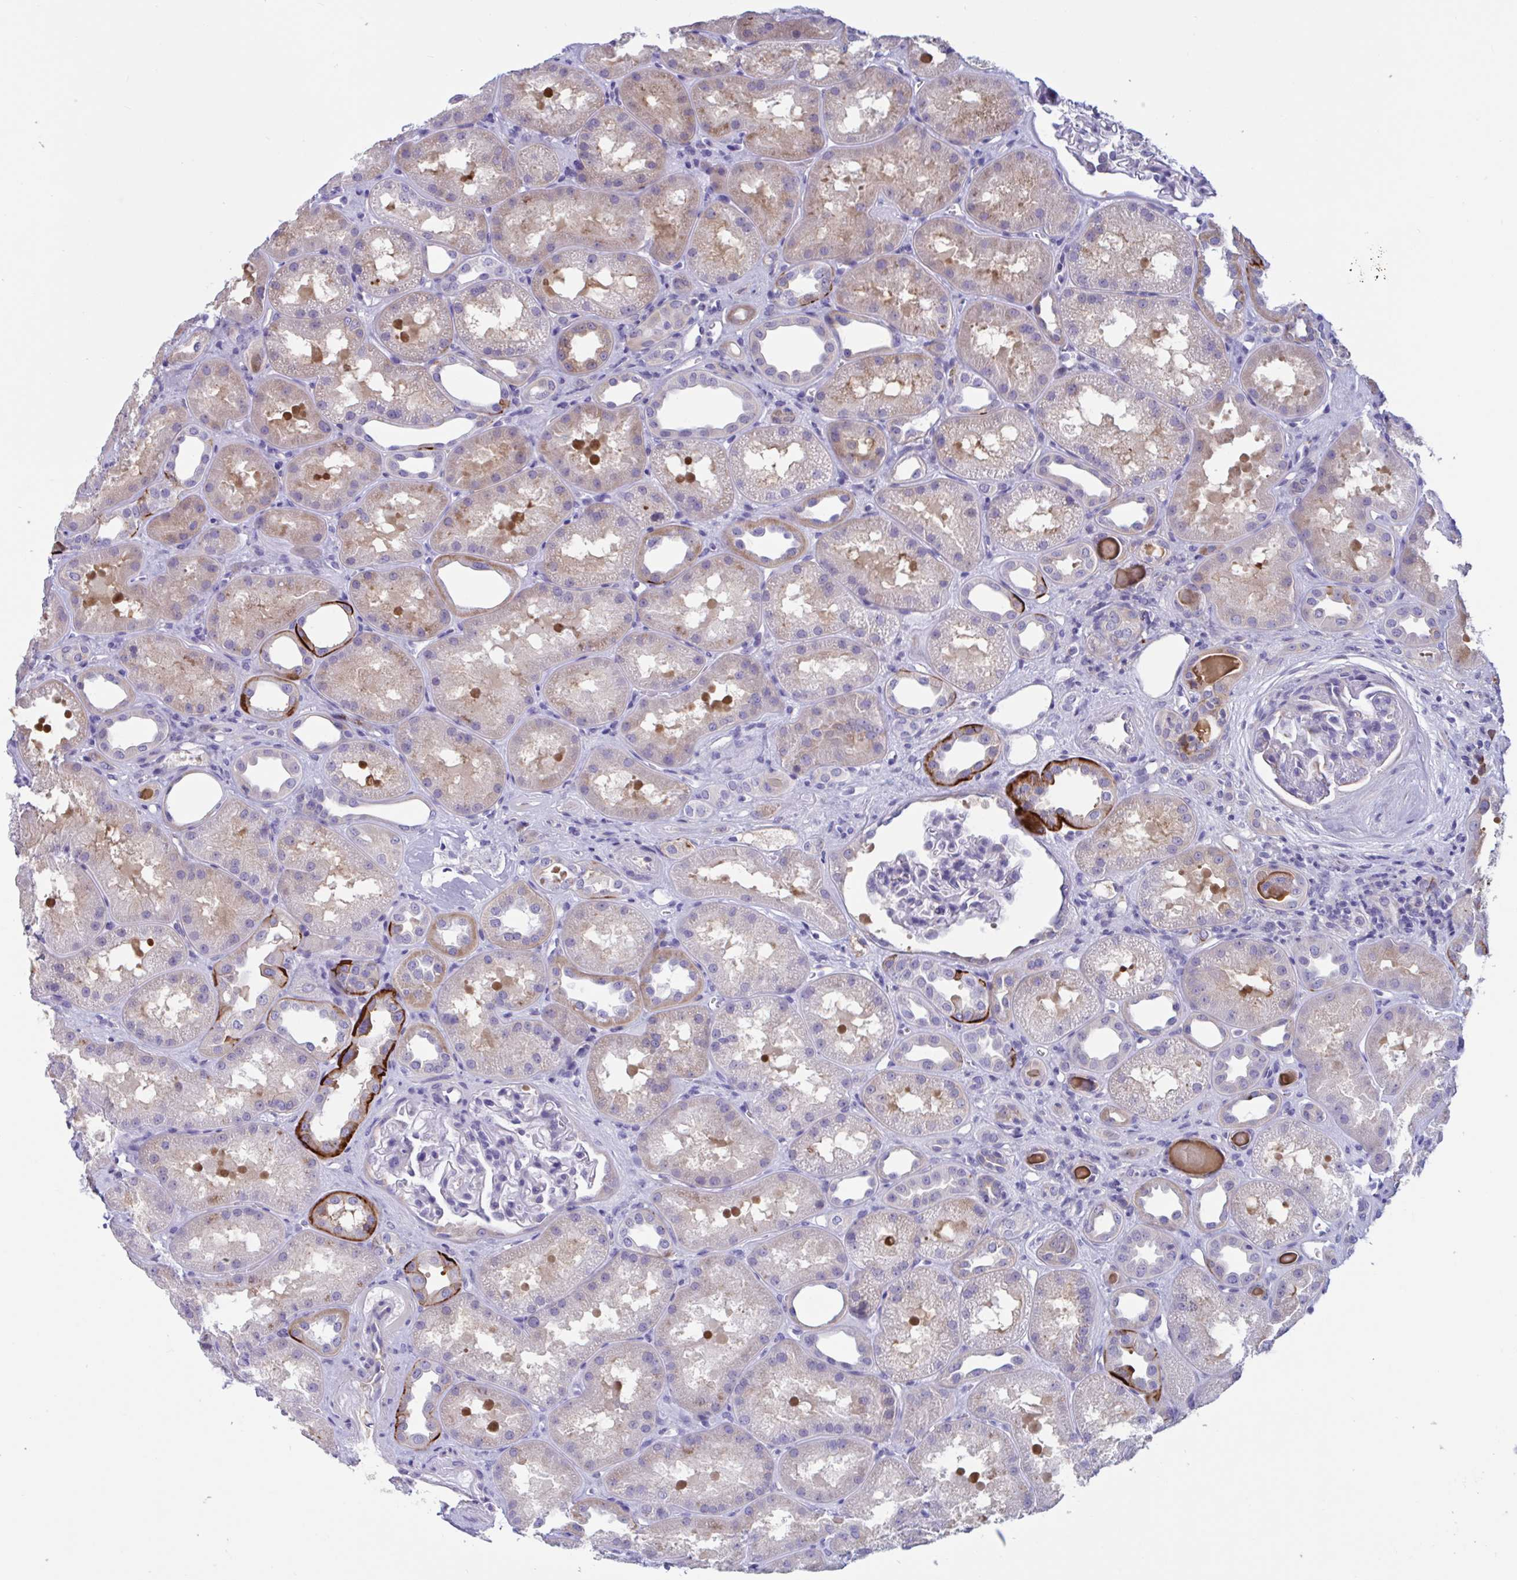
{"staining": {"intensity": "negative", "quantity": "none", "location": "none"}, "tissue": "kidney", "cell_type": "Cells in glomeruli", "image_type": "normal", "snomed": [{"axis": "morphology", "description": "Normal tissue, NOS"}, {"axis": "topography", "description": "Kidney"}], "caption": "The immunohistochemistry micrograph has no significant expression in cells in glomeruli of kidney. (DAB immunohistochemistry, high magnification).", "gene": "MS4A14", "patient": {"sex": "male", "age": 61}}